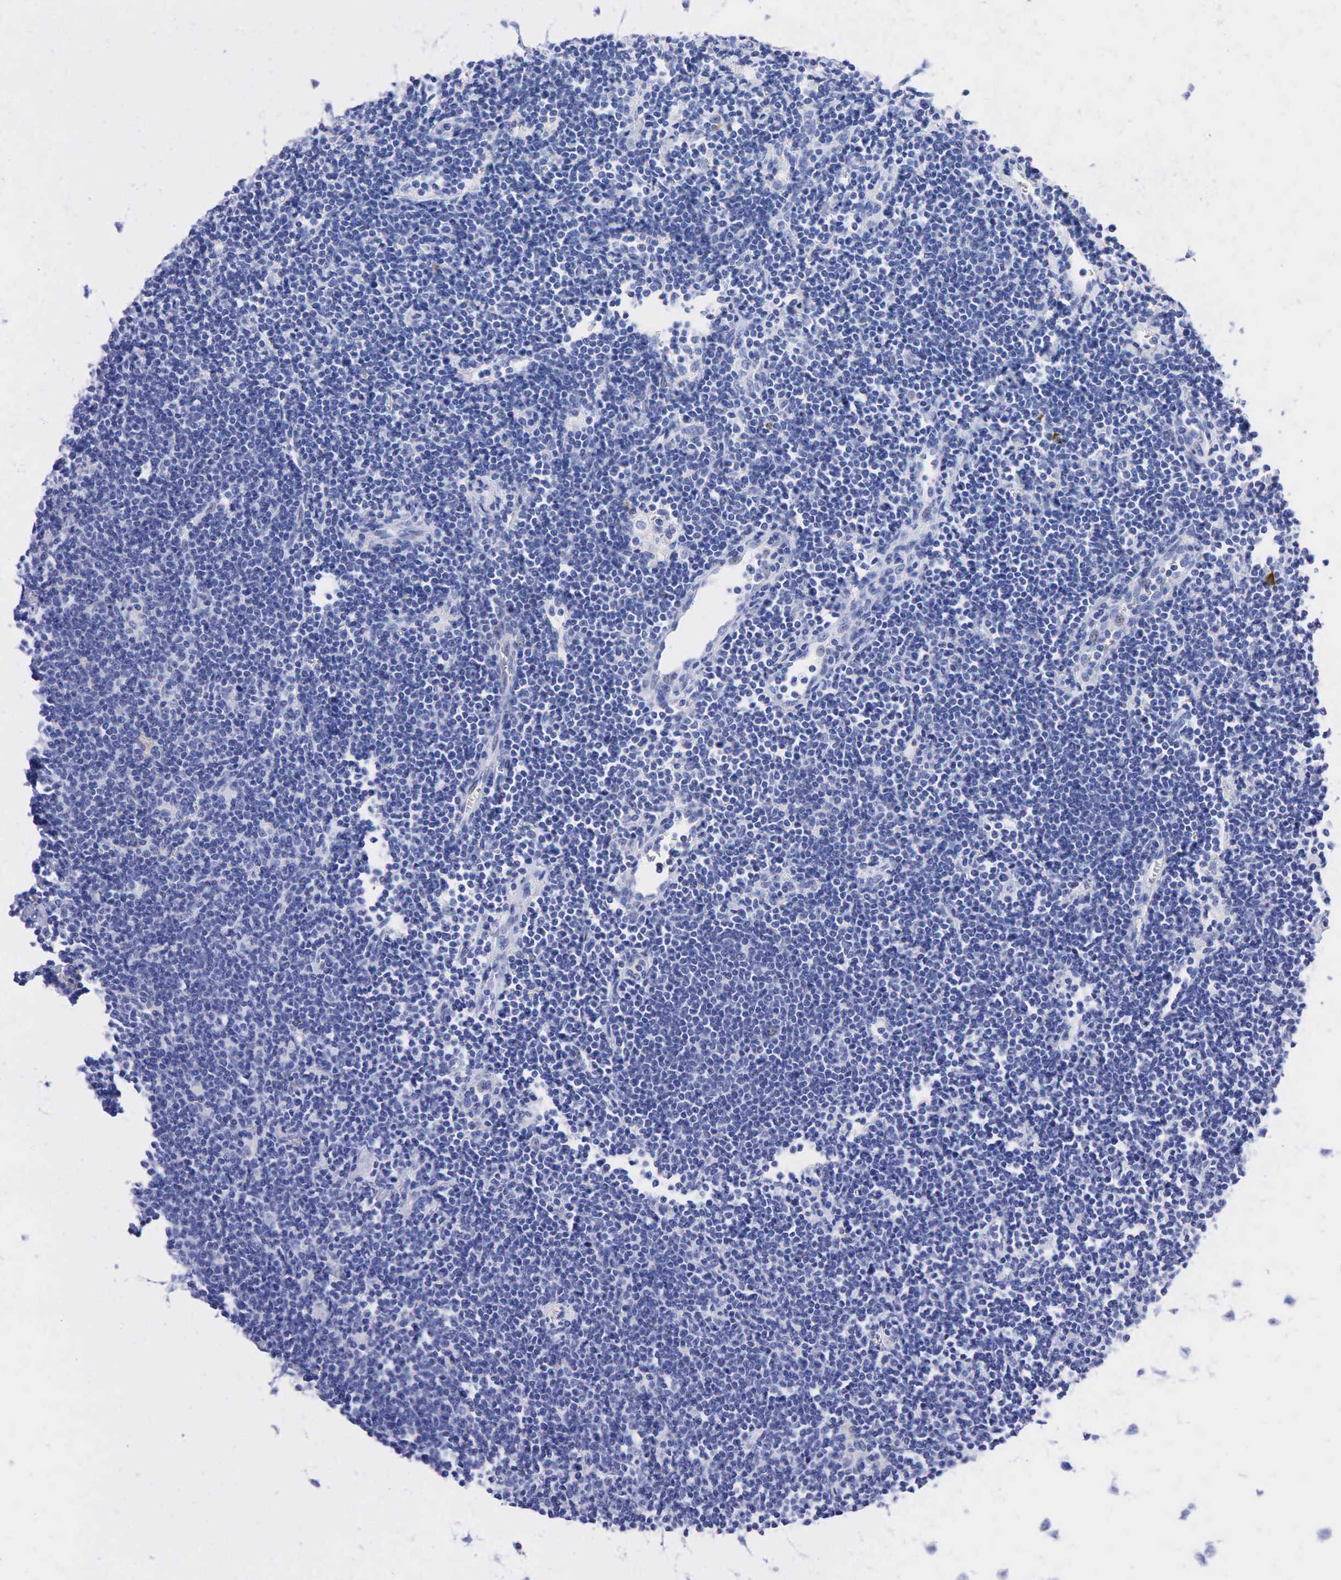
{"staining": {"intensity": "negative", "quantity": "none", "location": "none"}, "tissue": "lymphoma", "cell_type": "Tumor cells", "image_type": "cancer", "snomed": [{"axis": "morphology", "description": "Malignant lymphoma, non-Hodgkin's type, Low grade"}, {"axis": "topography", "description": "Lymph node"}], "caption": "There is no significant expression in tumor cells of malignant lymphoma, non-Hodgkin's type (low-grade).", "gene": "NKX2-1", "patient": {"sex": "male", "age": 65}}